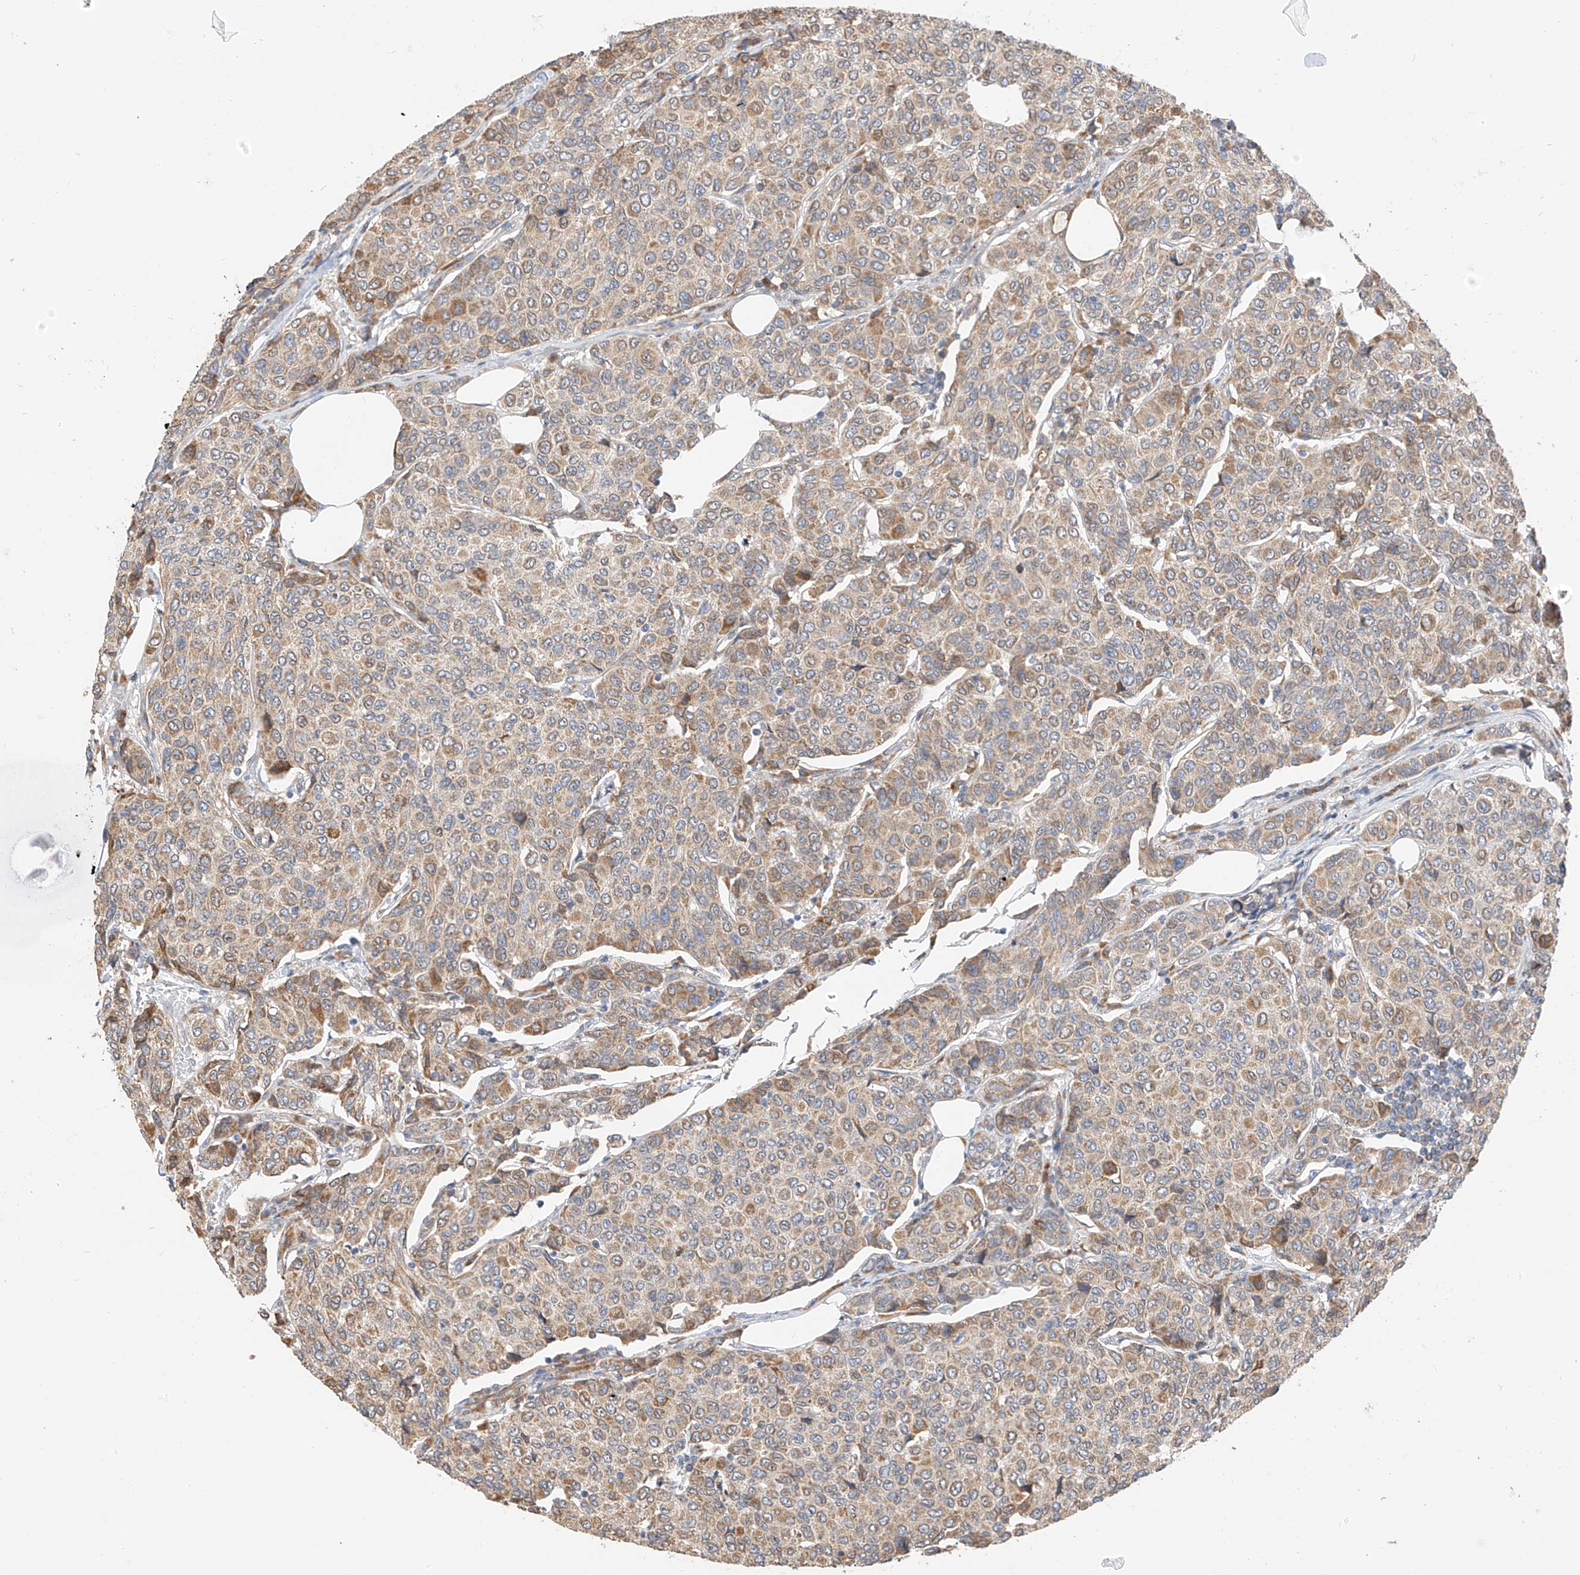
{"staining": {"intensity": "moderate", "quantity": "25%-75%", "location": "cytoplasmic/membranous"}, "tissue": "breast cancer", "cell_type": "Tumor cells", "image_type": "cancer", "snomed": [{"axis": "morphology", "description": "Duct carcinoma"}, {"axis": "topography", "description": "Breast"}], "caption": "There is medium levels of moderate cytoplasmic/membranous expression in tumor cells of breast cancer, as demonstrated by immunohistochemical staining (brown color).", "gene": "PPA2", "patient": {"sex": "female", "age": 55}}